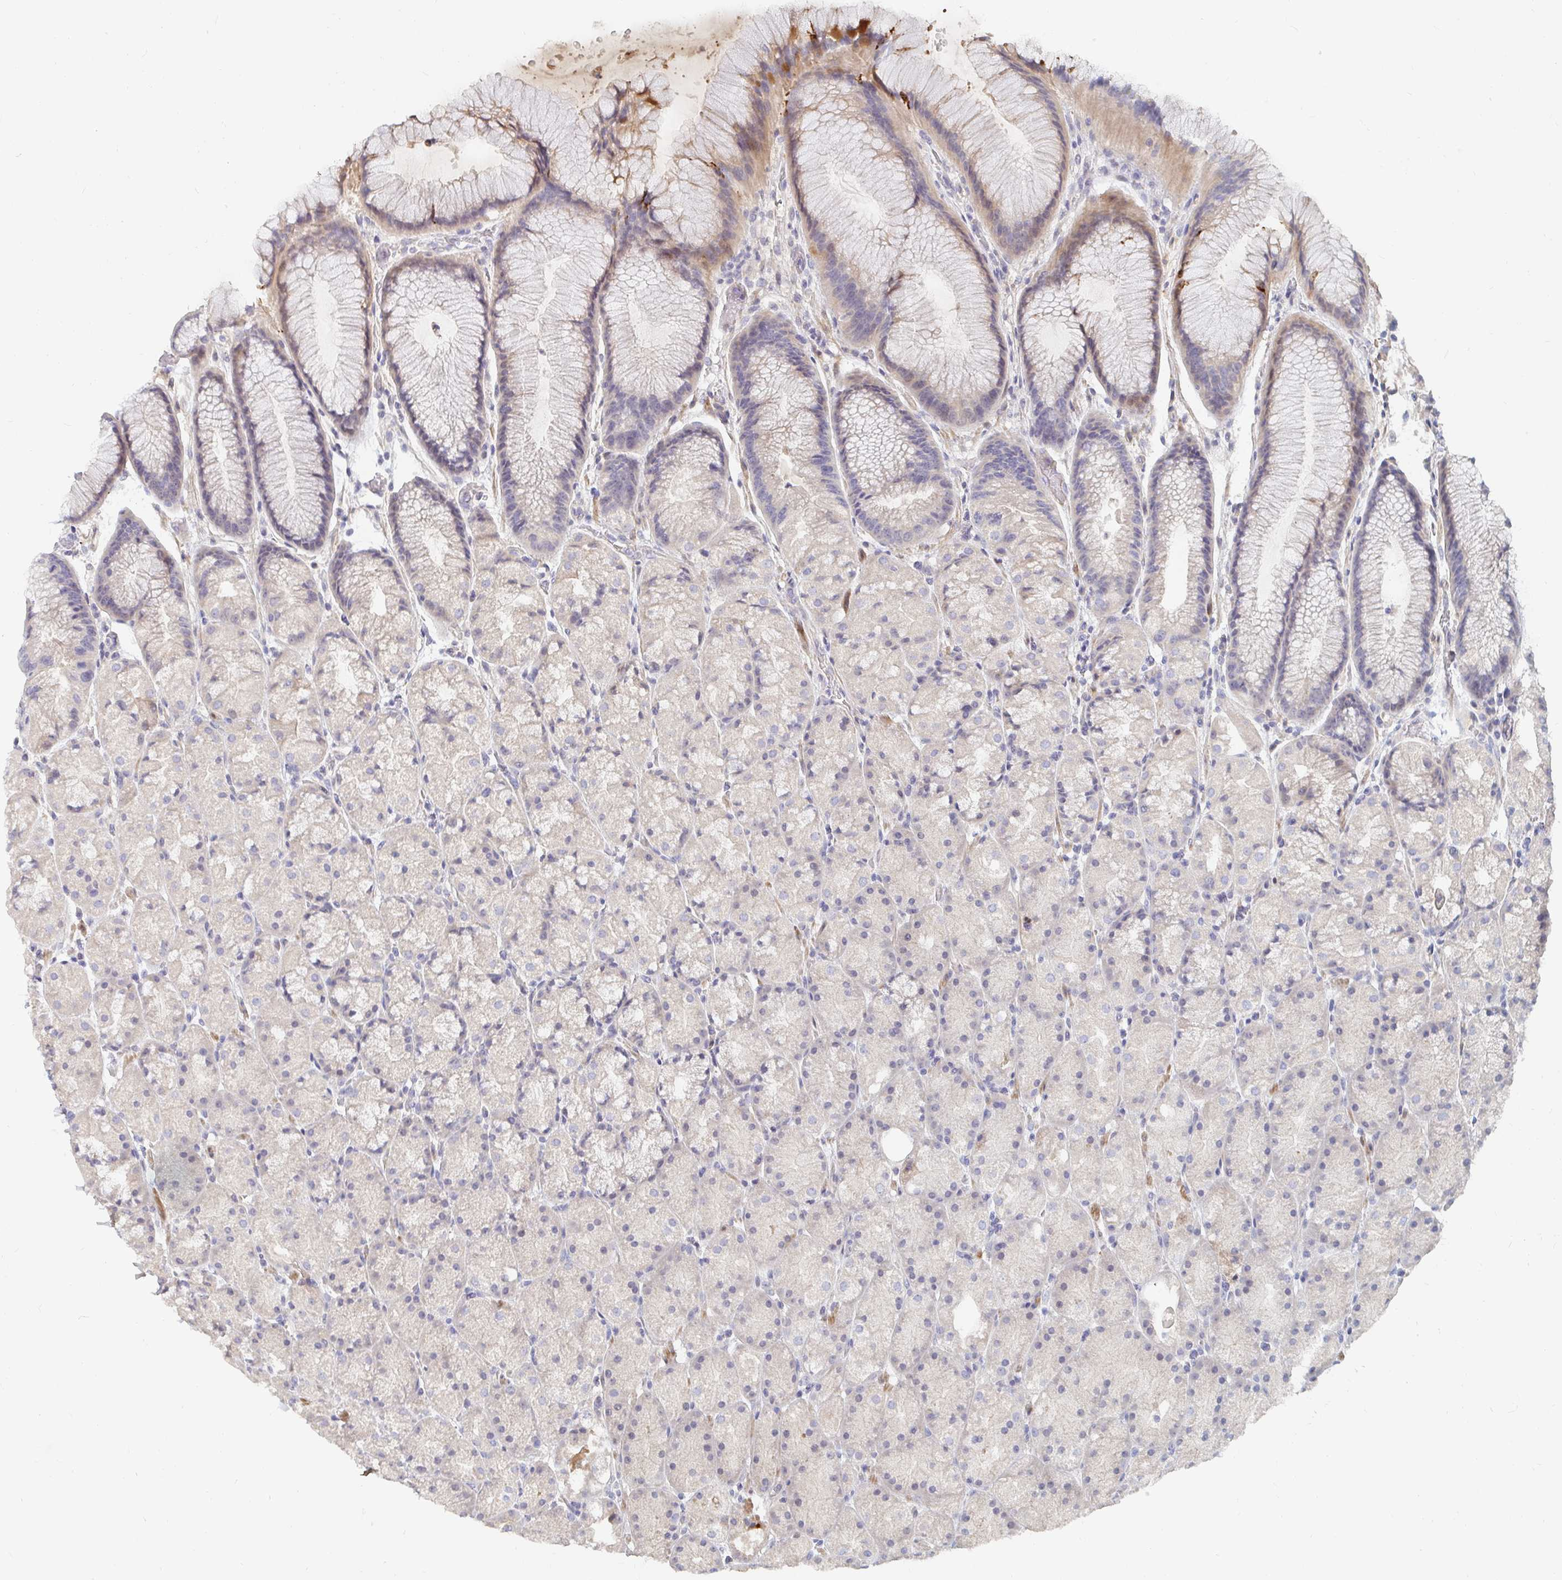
{"staining": {"intensity": "moderate", "quantity": "<25%", "location": "cytoplasmic/membranous"}, "tissue": "stomach", "cell_type": "Glandular cells", "image_type": "normal", "snomed": [{"axis": "morphology", "description": "Normal tissue, NOS"}, {"axis": "topography", "description": "Stomach, upper"}, {"axis": "topography", "description": "Stomach"}], "caption": "Stomach stained with DAB IHC exhibits low levels of moderate cytoplasmic/membranous staining in approximately <25% of glandular cells.", "gene": "NME9", "patient": {"sex": "male", "age": 48}}